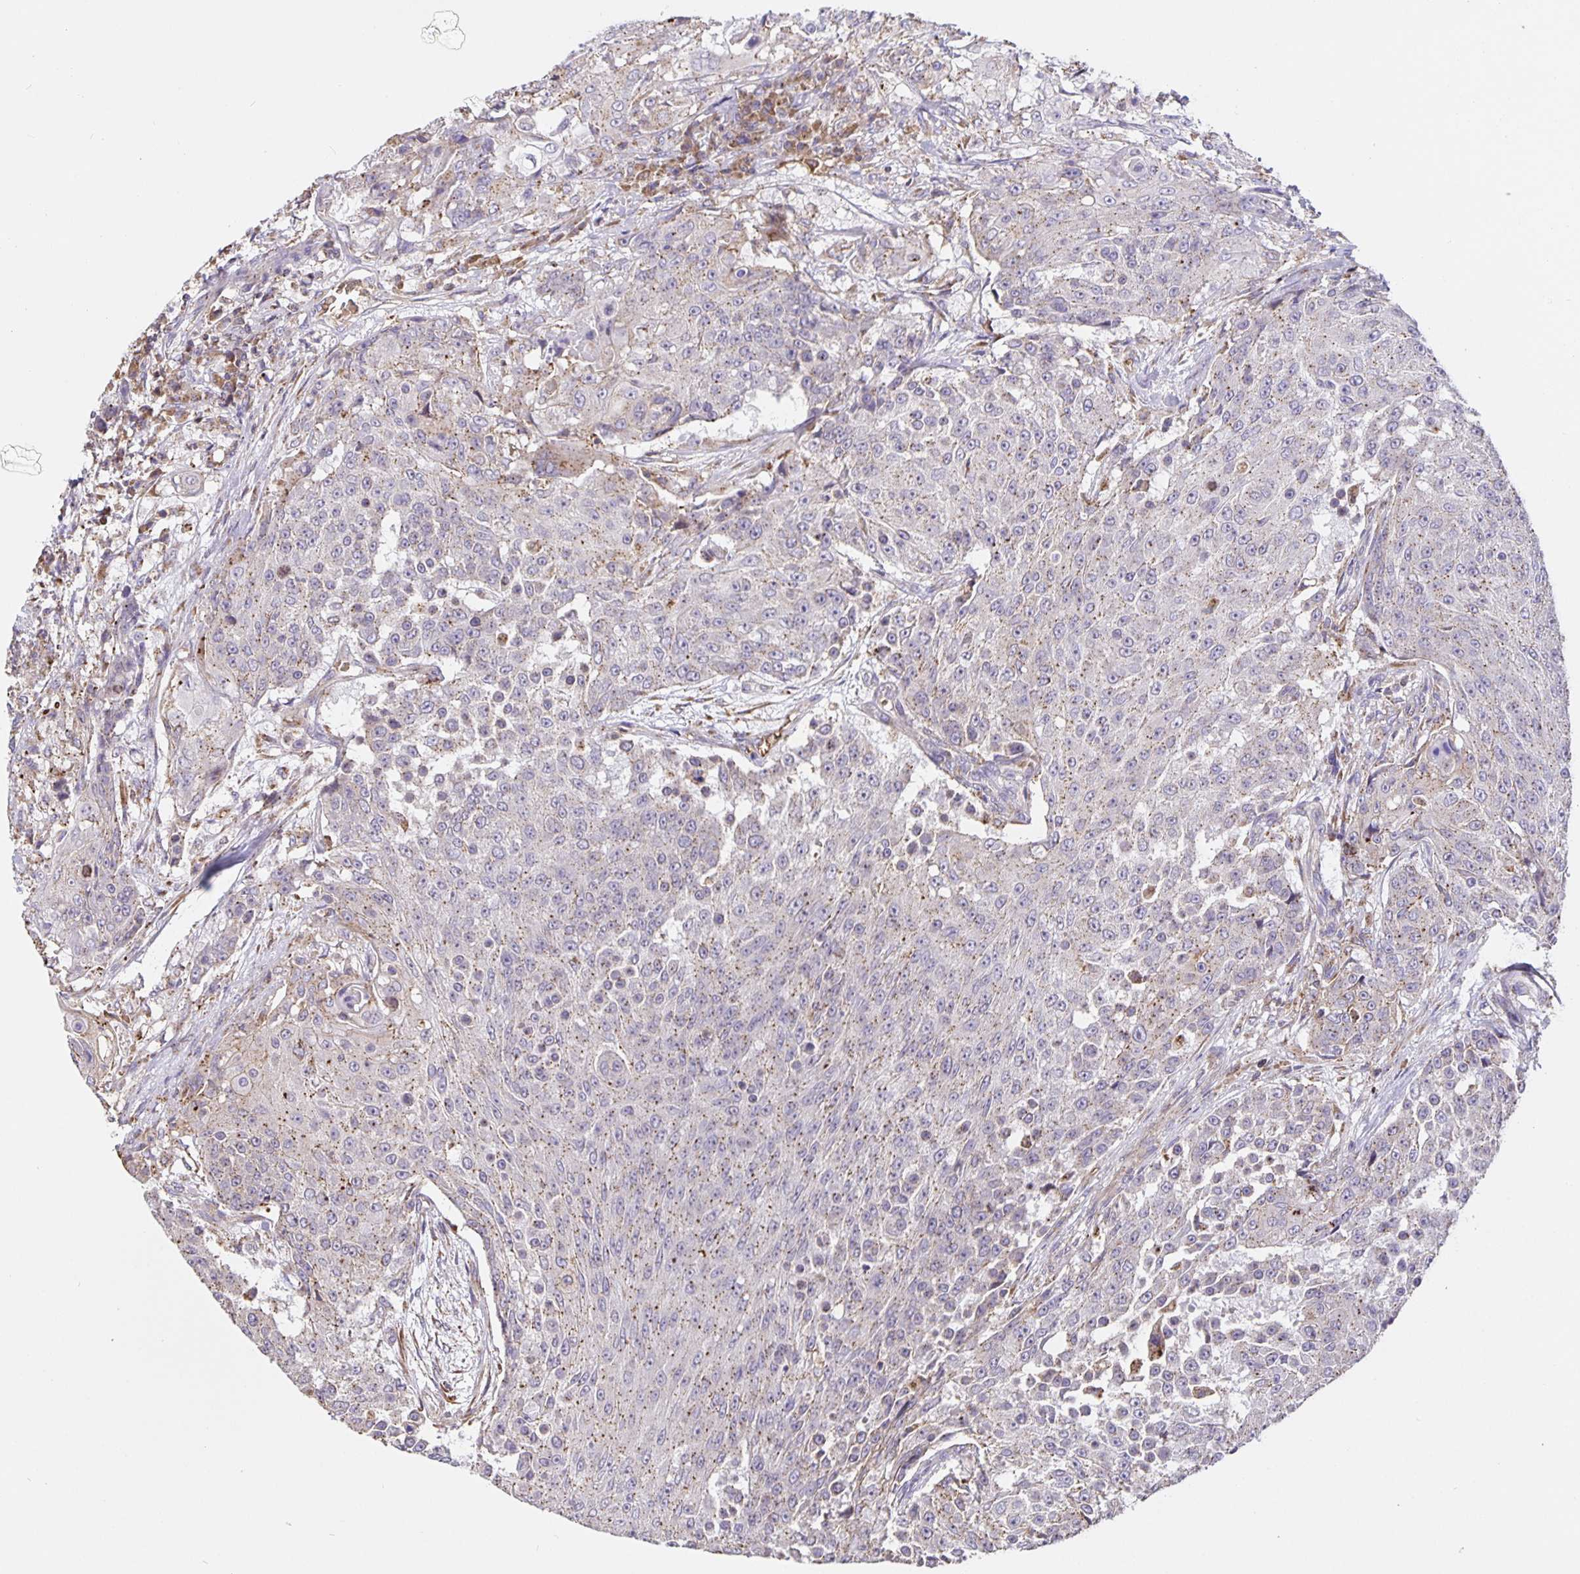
{"staining": {"intensity": "weak", "quantity": ">75%", "location": "cytoplasmic/membranous"}, "tissue": "urothelial cancer", "cell_type": "Tumor cells", "image_type": "cancer", "snomed": [{"axis": "morphology", "description": "Urothelial carcinoma, High grade"}, {"axis": "topography", "description": "Urinary bladder"}], "caption": "This is a photomicrograph of IHC staining of urothelial cancer, which shows weak expression in the cytoplasmic/membranous of tumor cells.", "gene": "TMEM71", "patient": {"sex": "female", "age": 63}}